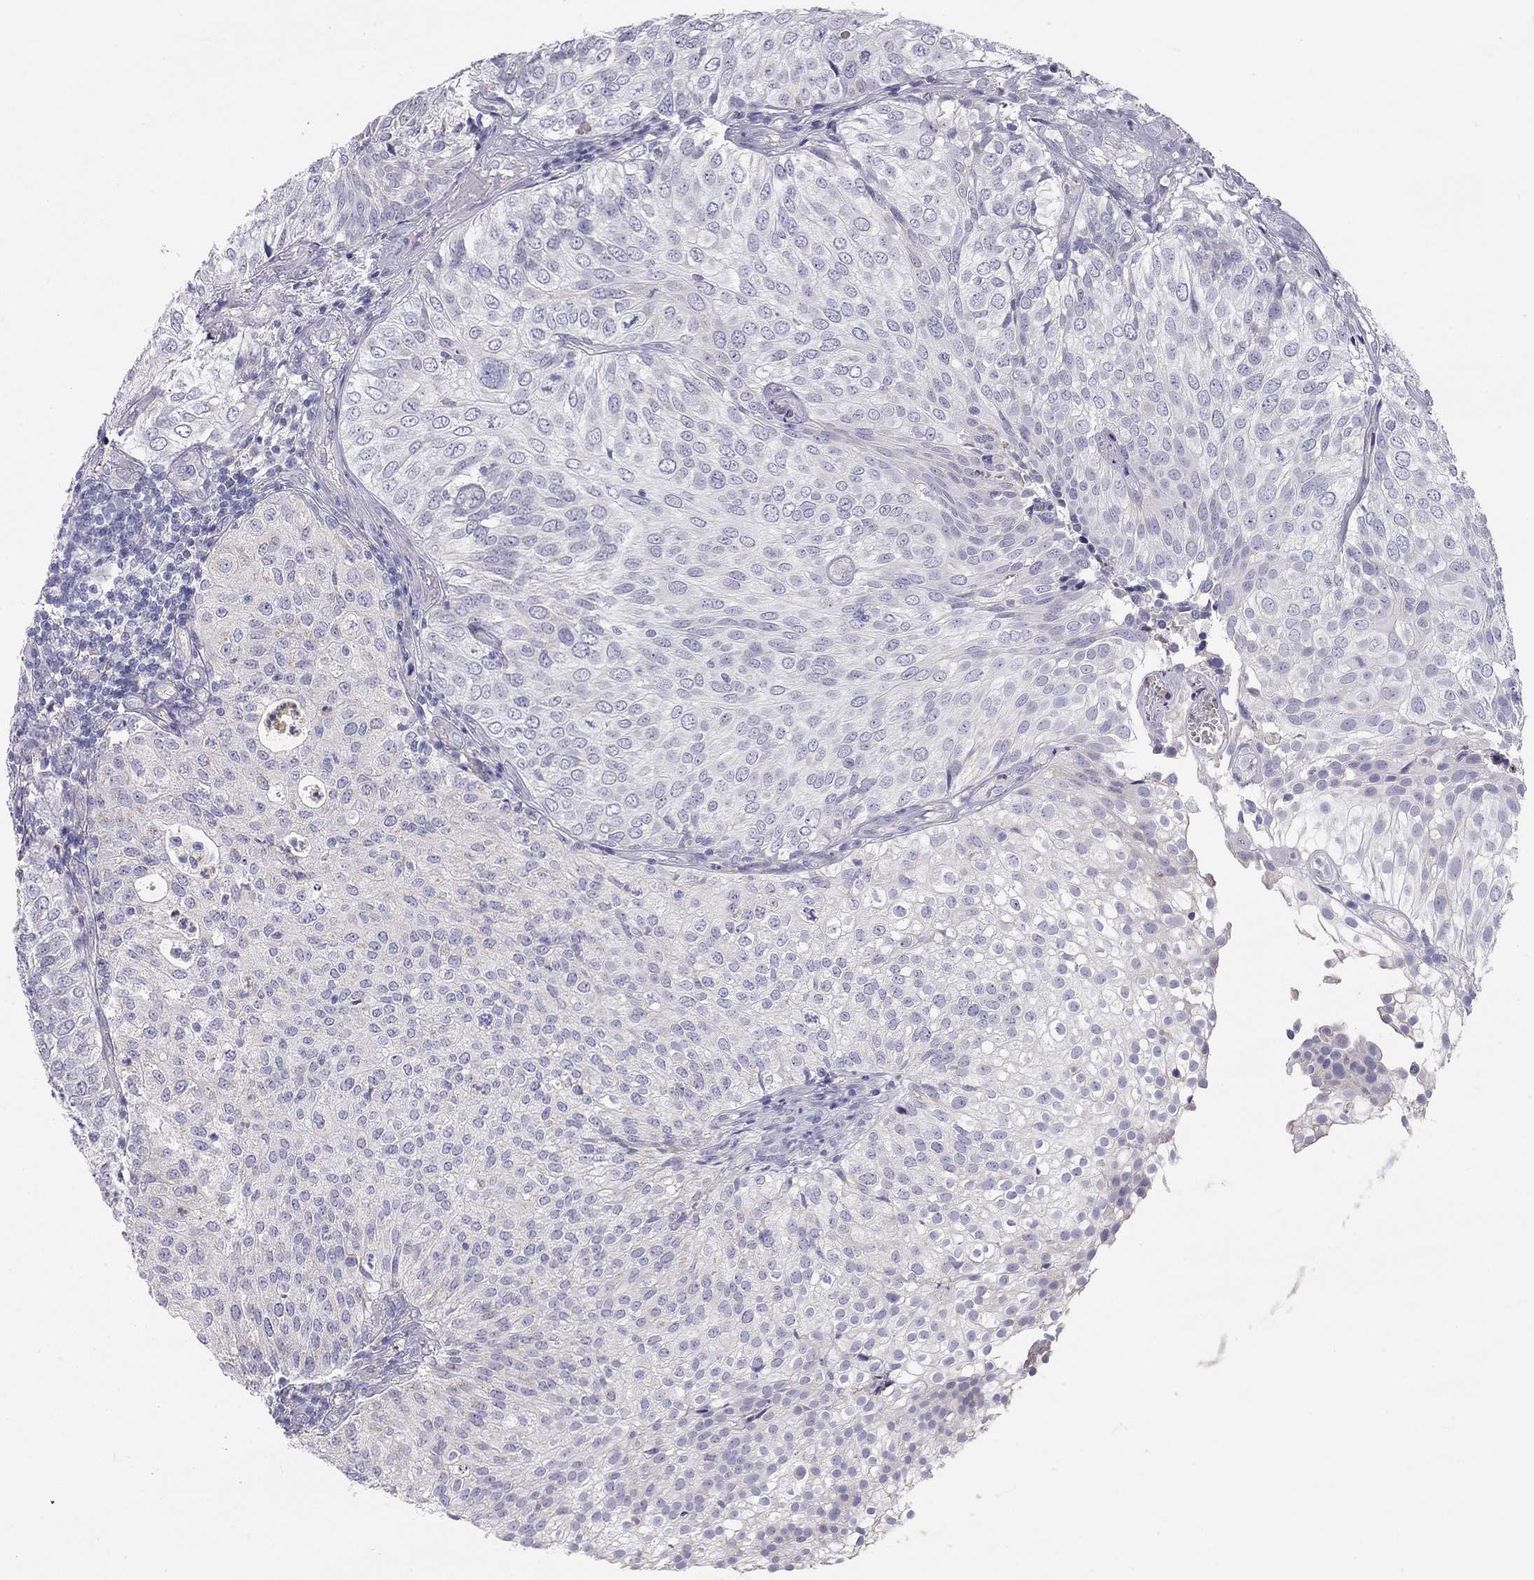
{"staining": {"intensity": "negative", "quantity": "none", "location": "none"}, "tissue": "urothelial cancer", "cell_type": "Tumor cells", "image_type": "cancer", "snomed": [{"axis": "morphology", "description": "Urothelial carcinoma, High grade"}, {"axis": "topography", "description": "Urinary bladder"}], "caption": "Micrograph shows no significant protein expression in tumor cells of urothelial cancer. (DAB (3,3'-diaminobenzidine) IHC, high magnification).", "gene": "TDRD6", "patient": {"sex": "female", "age": 79}}